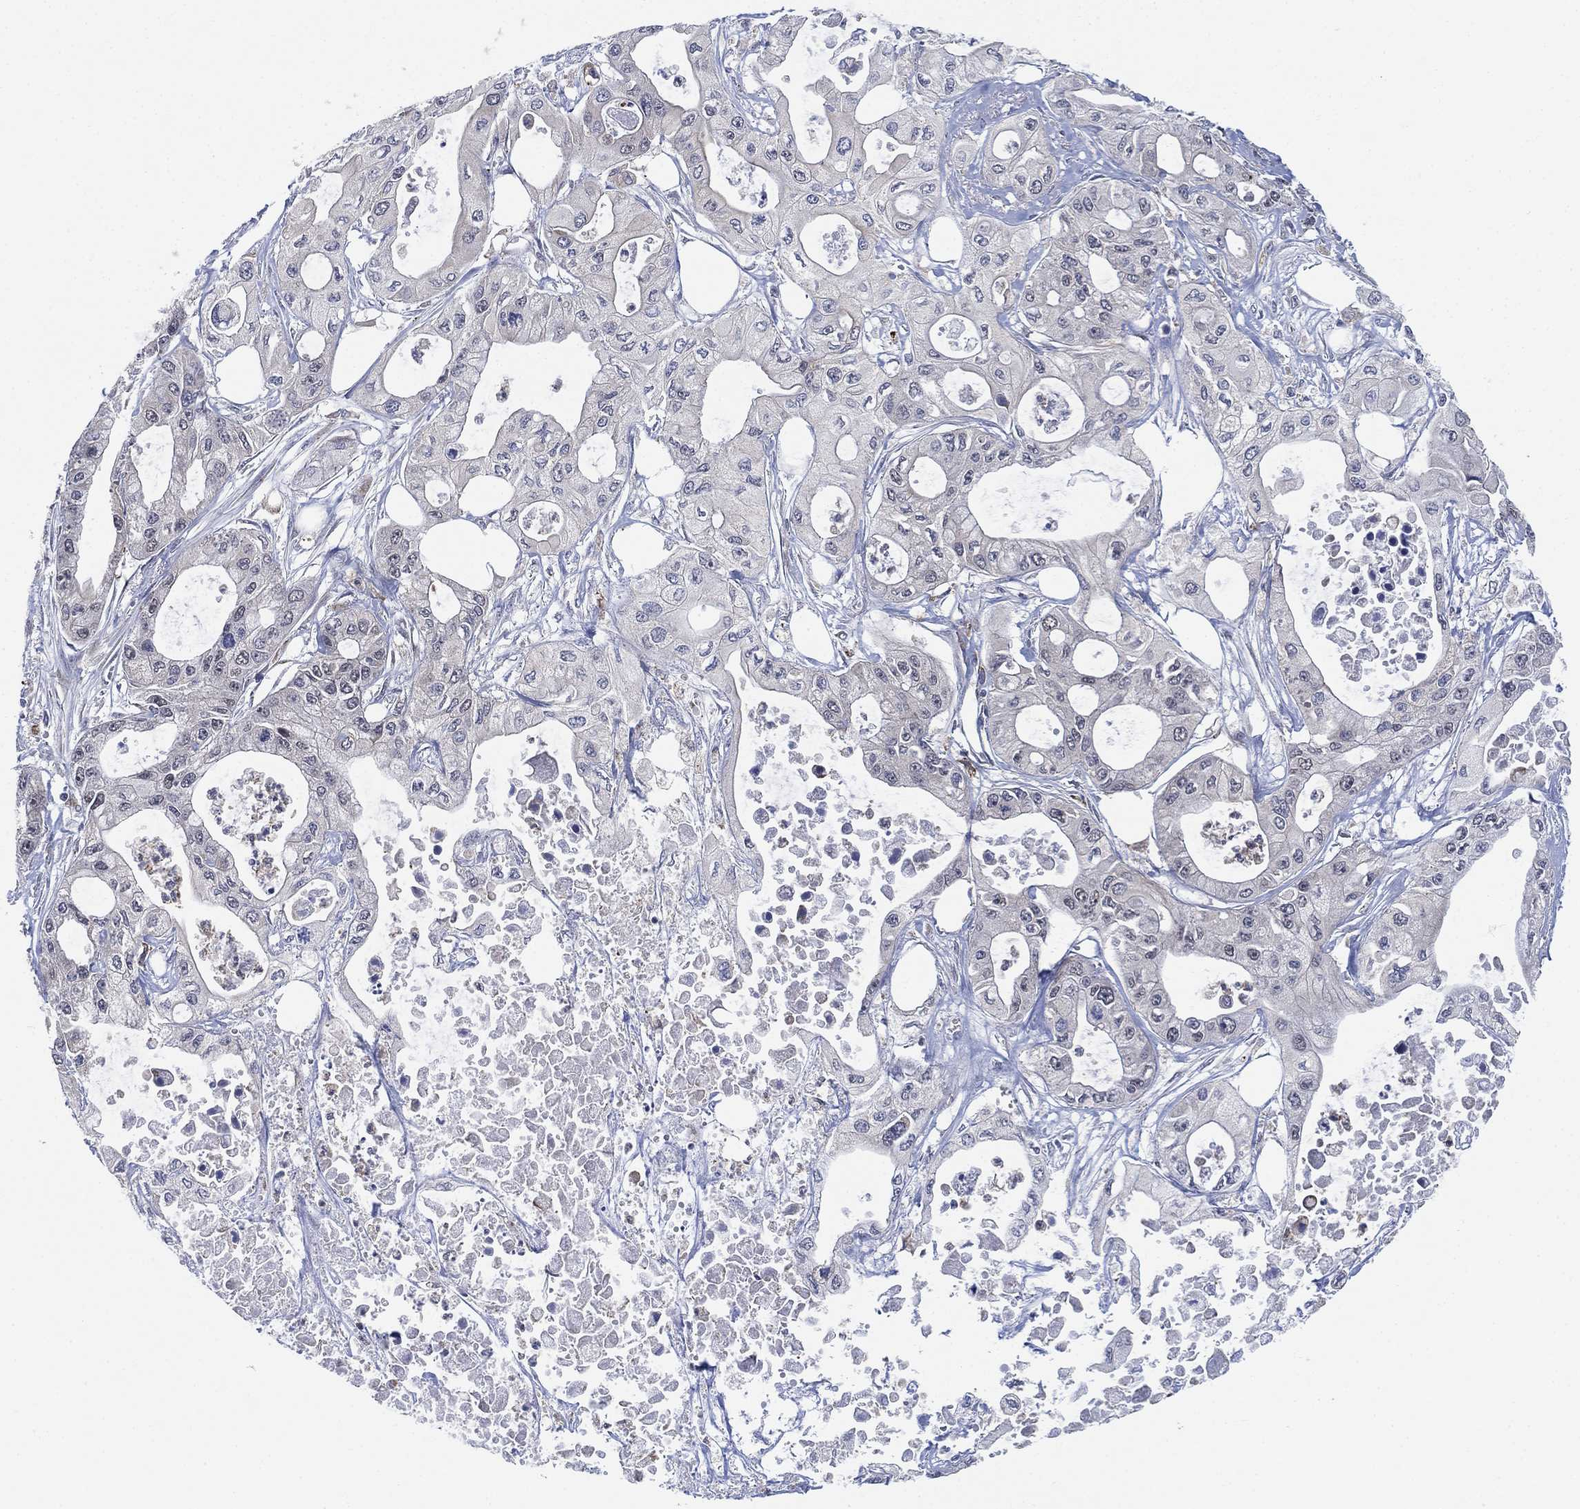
{"staining": {"intensity": "negative", "quantity": "none", "location": "none"}, "tissue": "pancreatic cancer", "cell_type": "Tumor cells", "image_type": "cancer", "snomed": [{"axis": "morphology", "description": "Adenocarcinoma, NOS"}, {"axis": "topography", "description": "Pancreas"}], "caption": "Pancreatic cancer was stained to show a protein in brown. There is no significant positivity in tumor cells. (DAB (3,3'-diaminobenzidine) immunohistochemistry (IHC), high magnification).", "gene": "FES", "patient": {"sex": "male", "age": 70}}